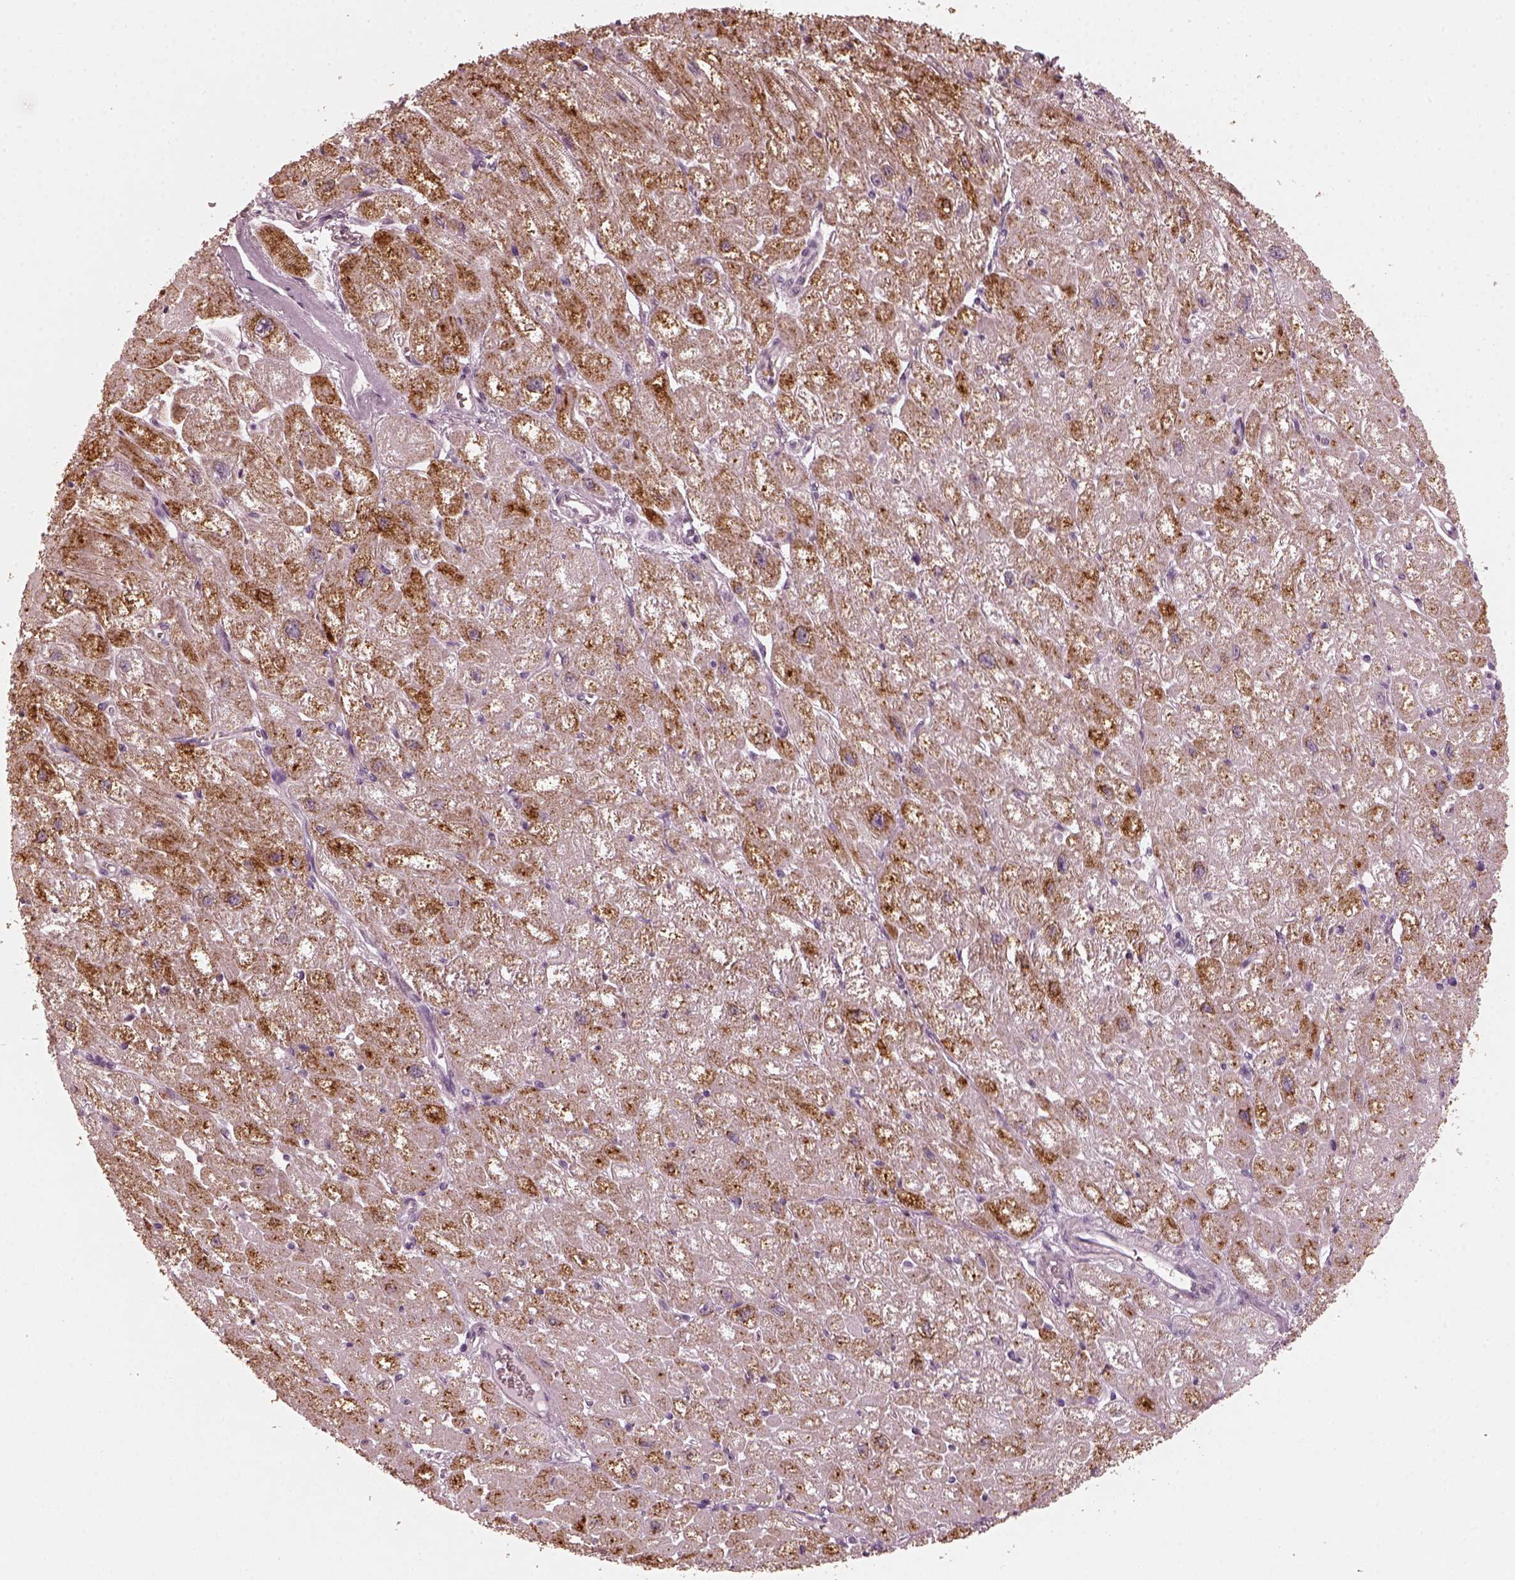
{"staining": {"intensity": "moderate", "quantity": "<25%", "location": "cytoplasmic/membranous"}, "tissue": "heart muscle", "cell_type": "Cardiomyocytes", "image_type": "normal", "snomed": [{"axis": "morphology", "description": "Normal tissue, NOS"}, {"axis": "topography", "description": "Heart"}], "caption": "This image exhibits benign heart muscle stained with immunohistochemistry (IHC) to label a protein in brown. The cytoplasmic/membranous of cardiomyocytes show moderate positivity for the protein. Nuclei are counter-stained blue.", "gene": "CHIT1", "patient": {"sex": "male", "age": 61}}